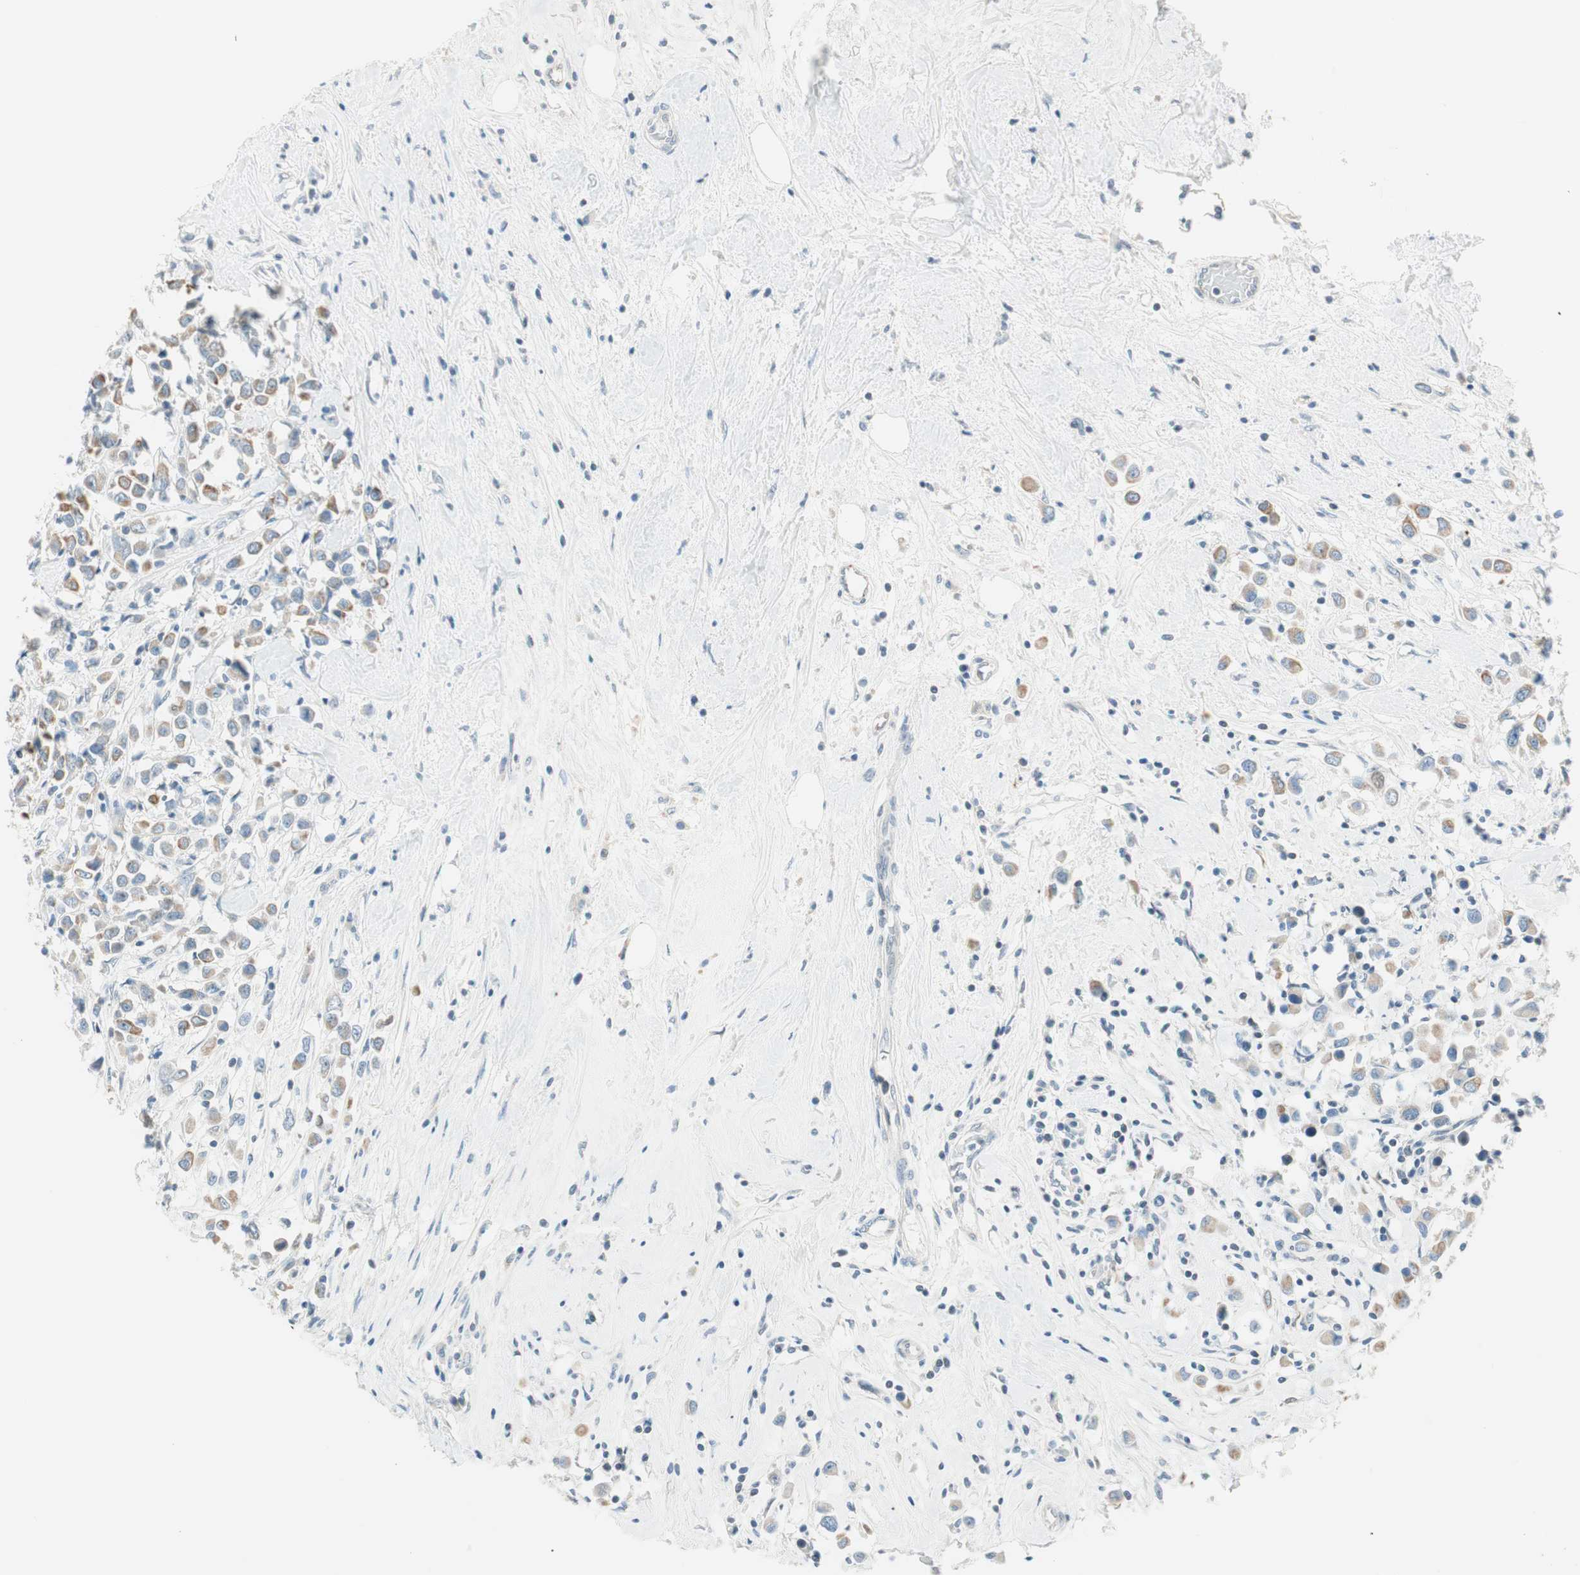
{"staining": {"intensity": "moderate", "quantity": ">75%", "location": "cytoplasmic/membranous"}, "tissue": "breast cancer", "cell_type": "Tumor cells", "image_type": "cancer", "snomed": [{"axis": "morphology", "description": "Duct carcinoma"}, {"axis": "topography", "description": "Breast"}], "caption": "Immunohistochemistry image of human breast cancer (invasive ductal carcinoma) stained for a protein (brown), which demonstrates medium levels of moderate cytoplasmic/membranous expression in approximately >75% of tumor cells.", "gene": "GNAO1", "patient": {"sex": "female", "age": 61}}